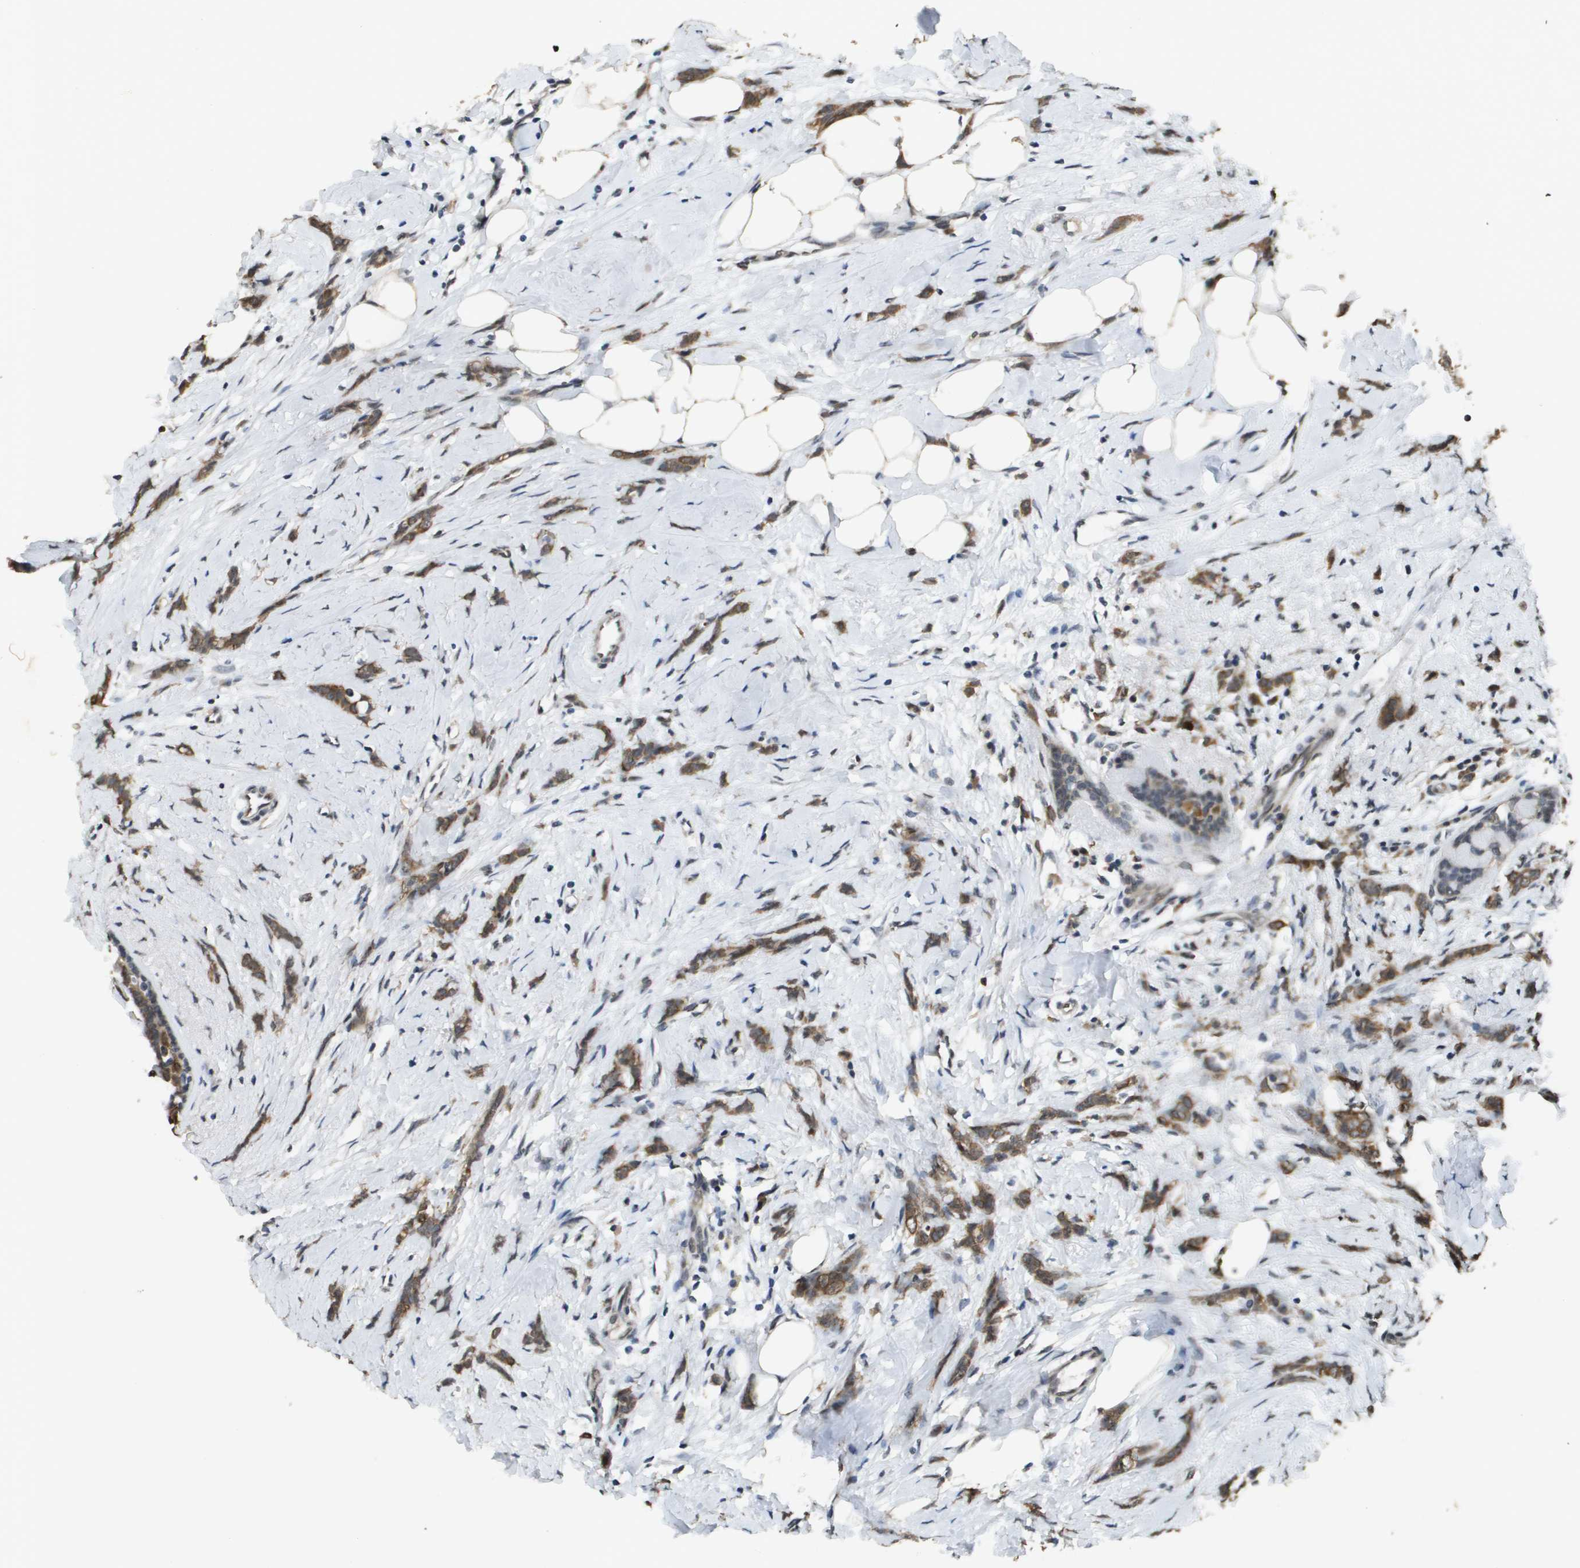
{"staining": {"intensity": "moderate", "quantity": ">75%", "location": "cytoplasmic/membranous"}, "tissue": "breast cancer", "cell_type": "Tumor cells", "image_type": "cancer", "snomed": [{"axis": "morphology", "description": "Lobular carcinoma, in situ"}, {"axis": "morphology", "description": "Lobular carcinoma"}, {"axis": "topography", "description": "Breast"}], "caption": "Immunohistochemistry (IHC) histopathology image of human breast cancer stained for a protein (brown), which demonstrates medium levels of moderate cytoplasmic/membranous positivity in about >75% of tumor cells.", "gene": "FANCC", "patient": {"sex": "female", "age": 41}}